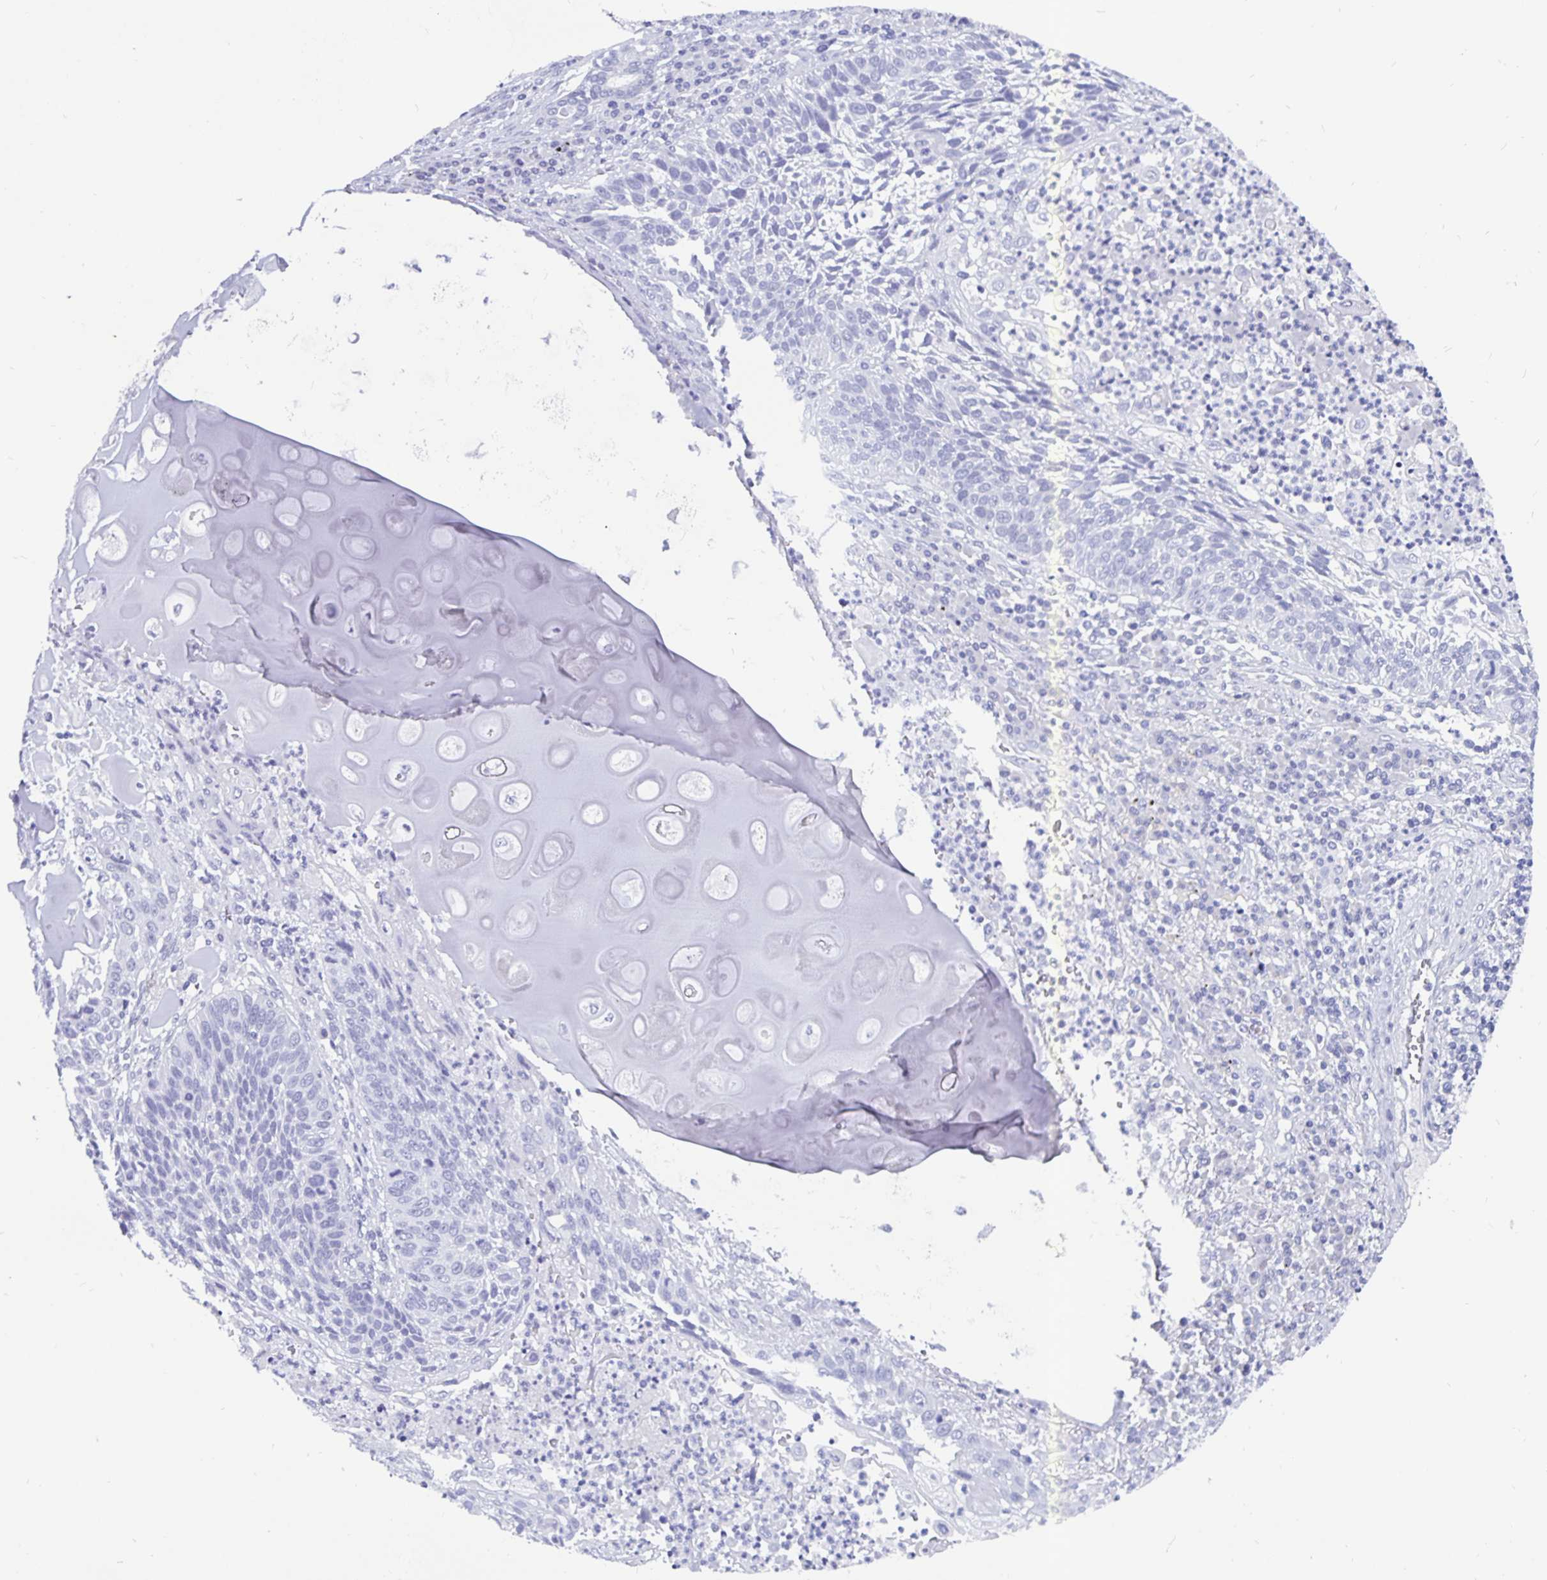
{"staining": {"intensity": "negative", "quantity": "none", "location": "none"}, "tissue": "lung cancer", "cell_type": "Tumor cells", "image_type": "cancer", "snomed": [{"axis": "morphology", "description": "Squamous cell carcinoma, NOS"}, {"axis": "morphology", "description": "Squamous cell carcinoma, metastatic, NOS"}, {"axis": "topography", "description": "Lung"}, {"axis": "topography", "description": "Pleura, NOS"}], "caption": "An image of lung metastatic squamous cell carcinoma stained for a protein displays no brown staining in tumor cells.", "gene": "ODF3B", "patient": {"sex": "male", "age": 72}}